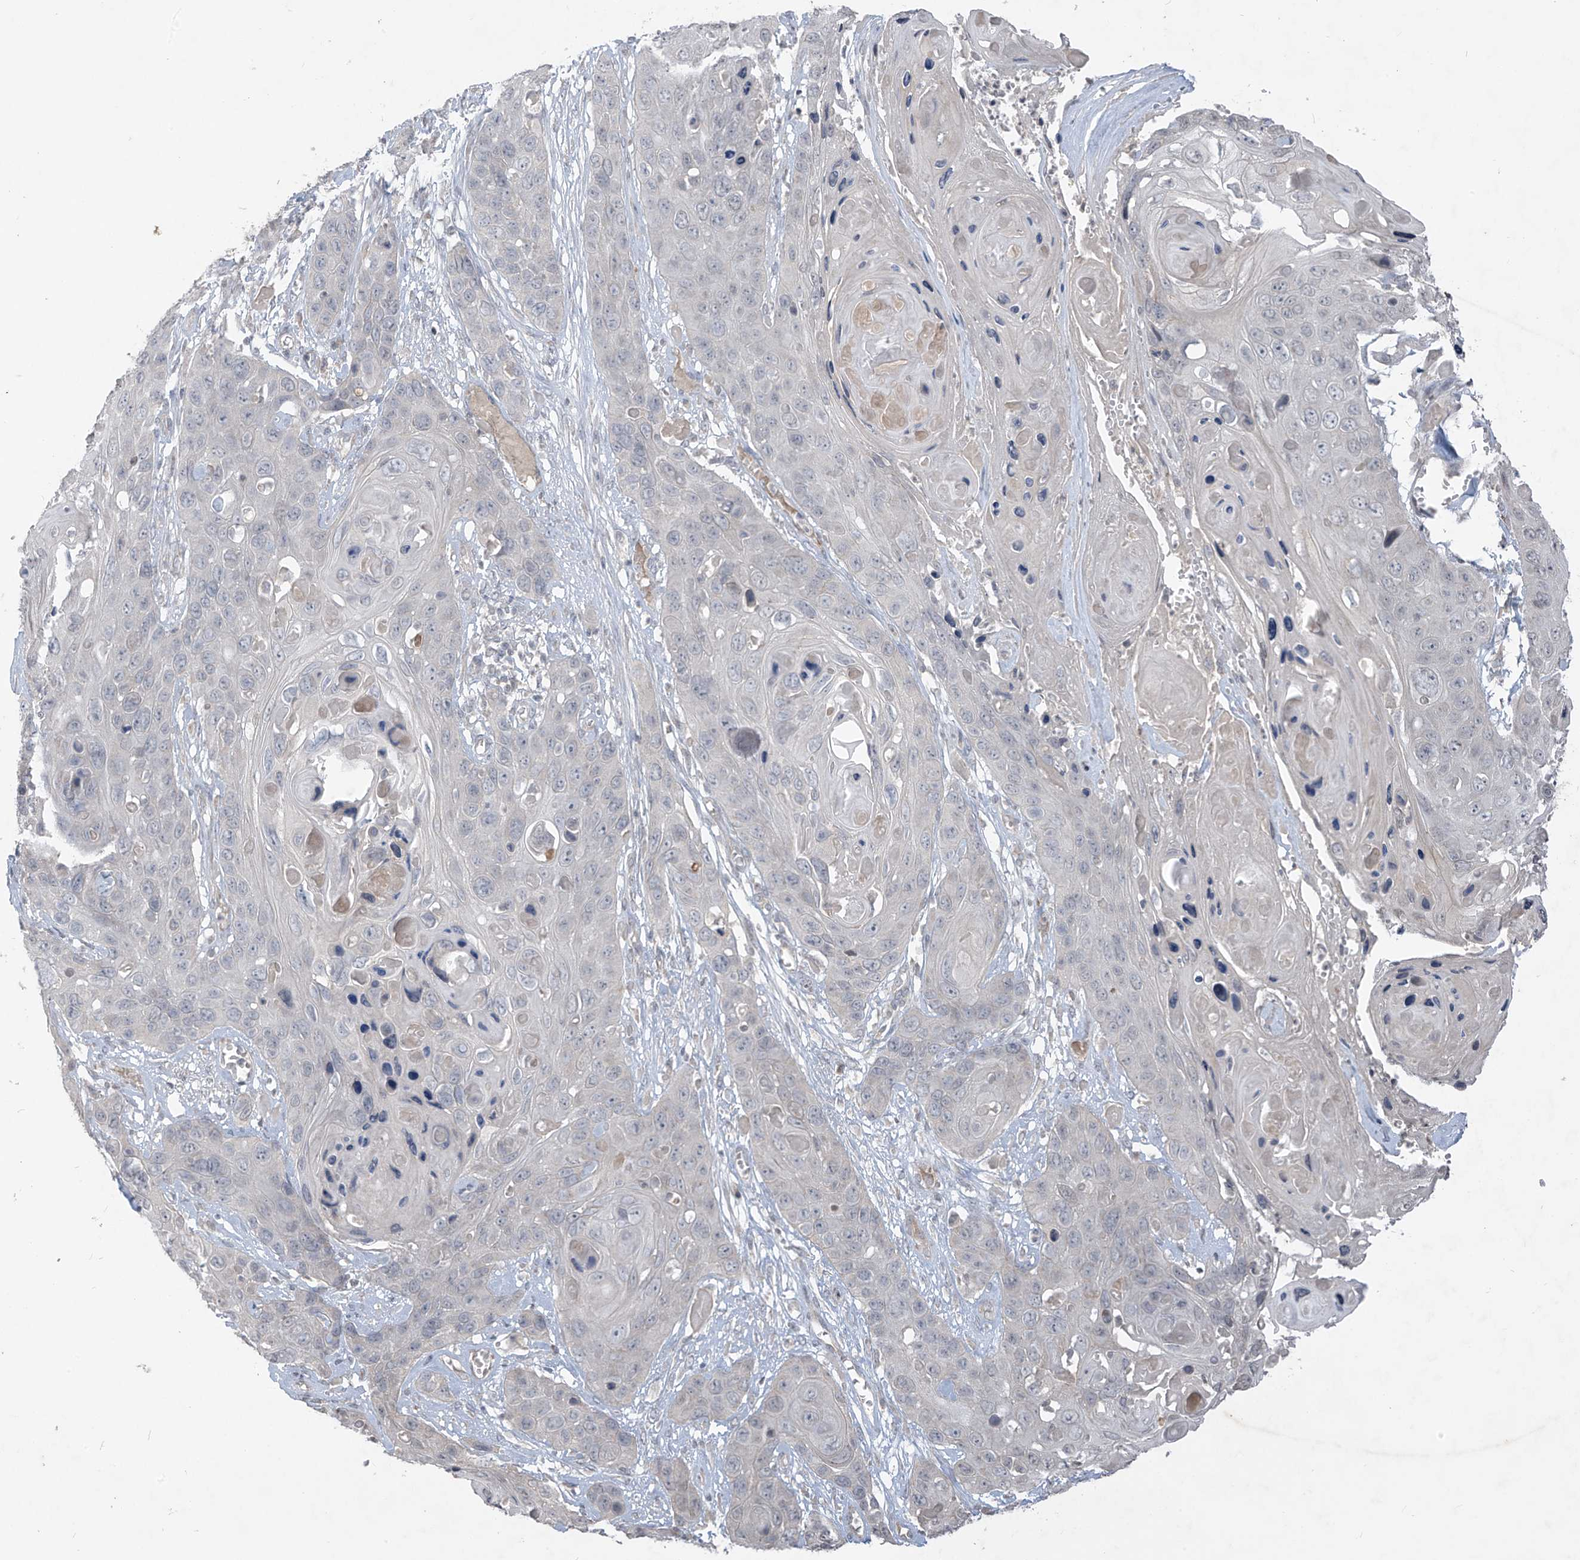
{"staining": {"intensity": "negative", "quantity": "none", "location": "none"}, "tissue": "skin cancer", "cell_type": "Tumor cells", "image_type": "cancer", "snomed": [{"axis": "morphology", "description": "Squamous cell carcinoma, NOS"}, {"axis": "topography", "description": "Skin"}], "caption": "Immunohistochemistry (IHC) of squamous cell carcinoma (skin) demonstrates no positivity in tumor cells.", "gene": "DGKQ", "patient": {"sex": "male", "age": 55}}